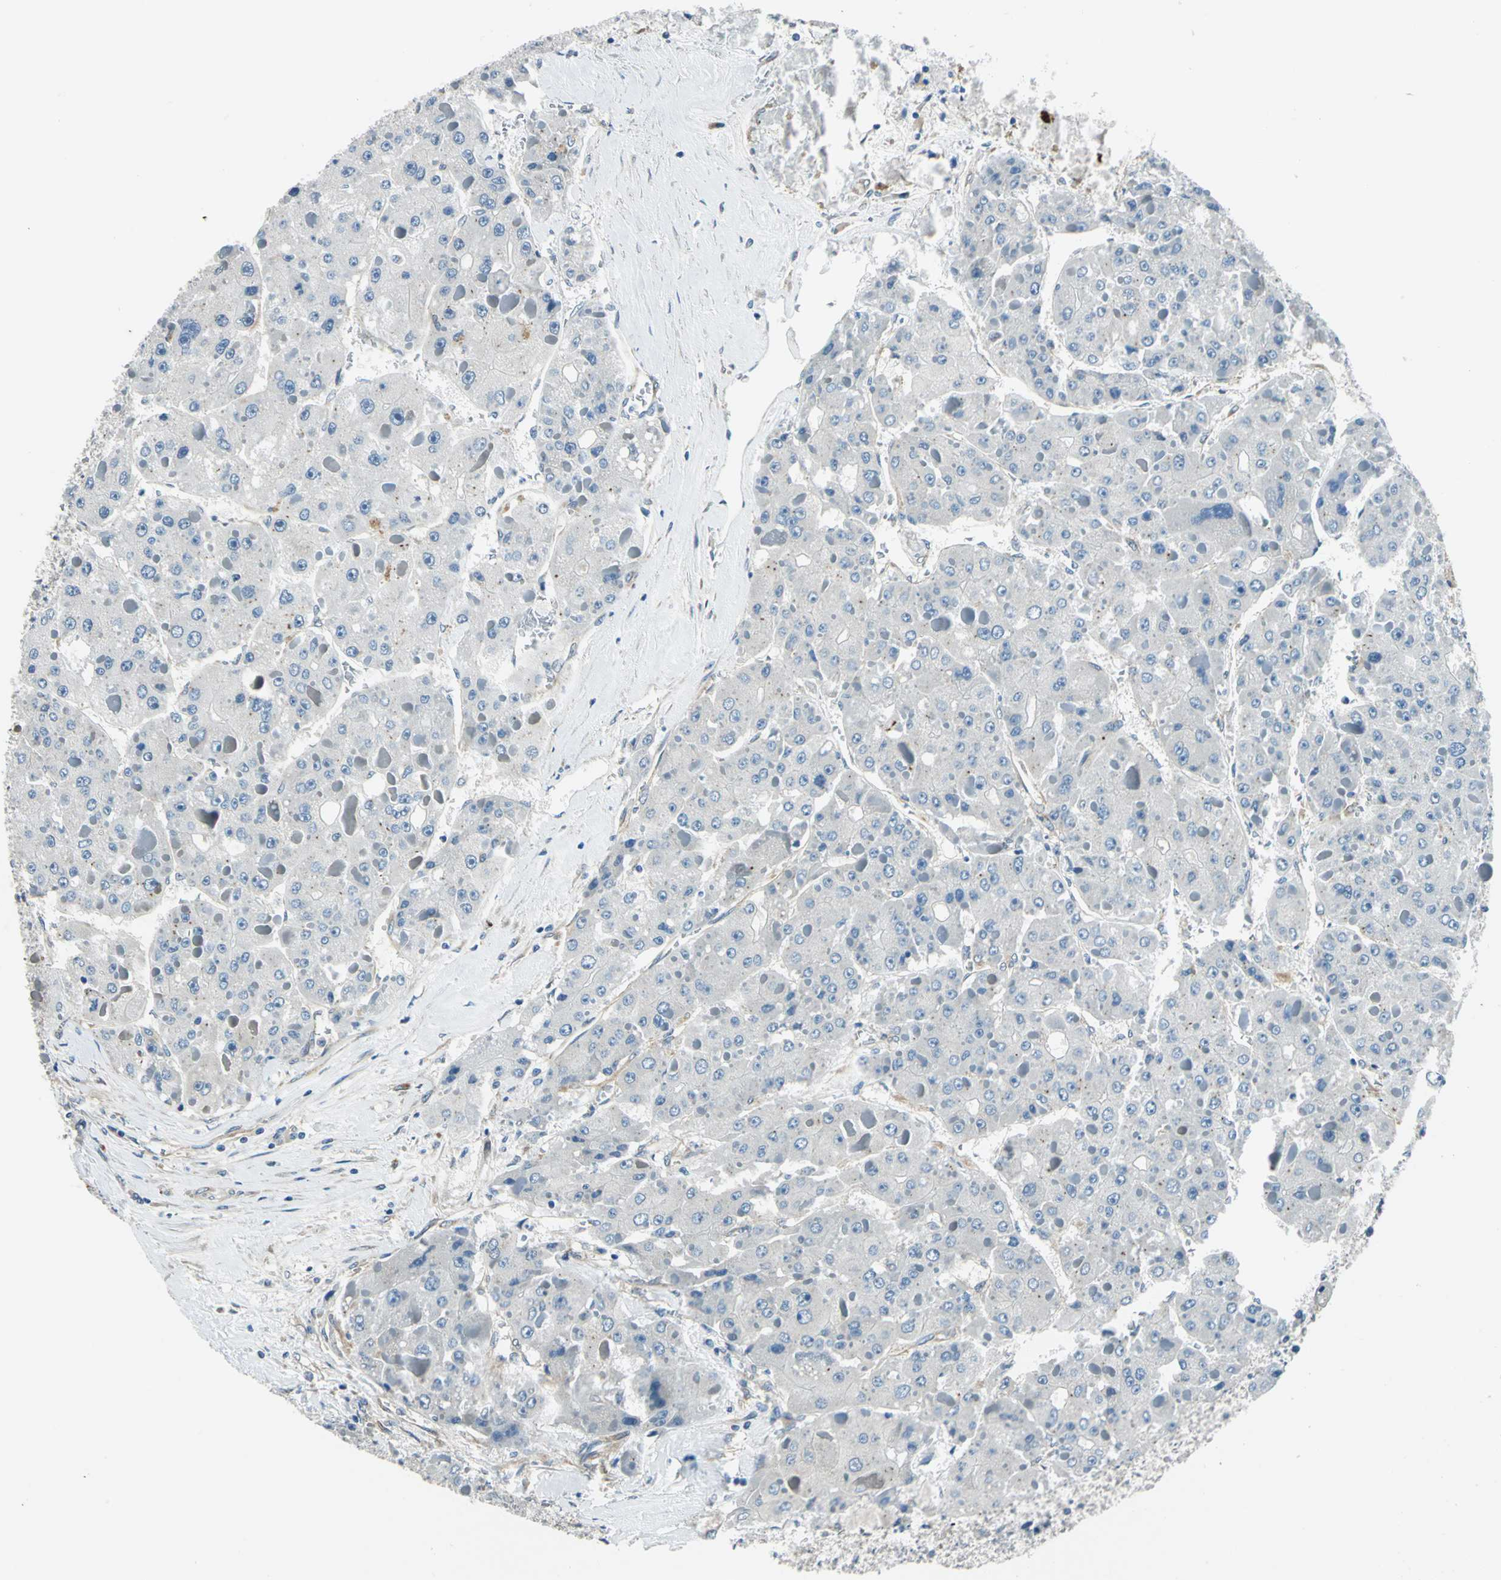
{"staining": {"intensity": "negative", "quantity": "none", "location": "none"}, "tissue": "liver cancer", "cell_type": "Tumor cells", "image_type": "cancer", "snomed": [{"axis": "morphology", "description": "Carcinoma, Hepatocellular, NOS"}, {"axis": "topography", "description": "Liver"}], "caption": "A high-resolution histopathology image shows IHC staining of liver hepatocellular carcinoma, which demonstrates no significant staining in tumor cells.", "gene": "CDC42EP1", "patient": {"sex": "female", "age": 73}}